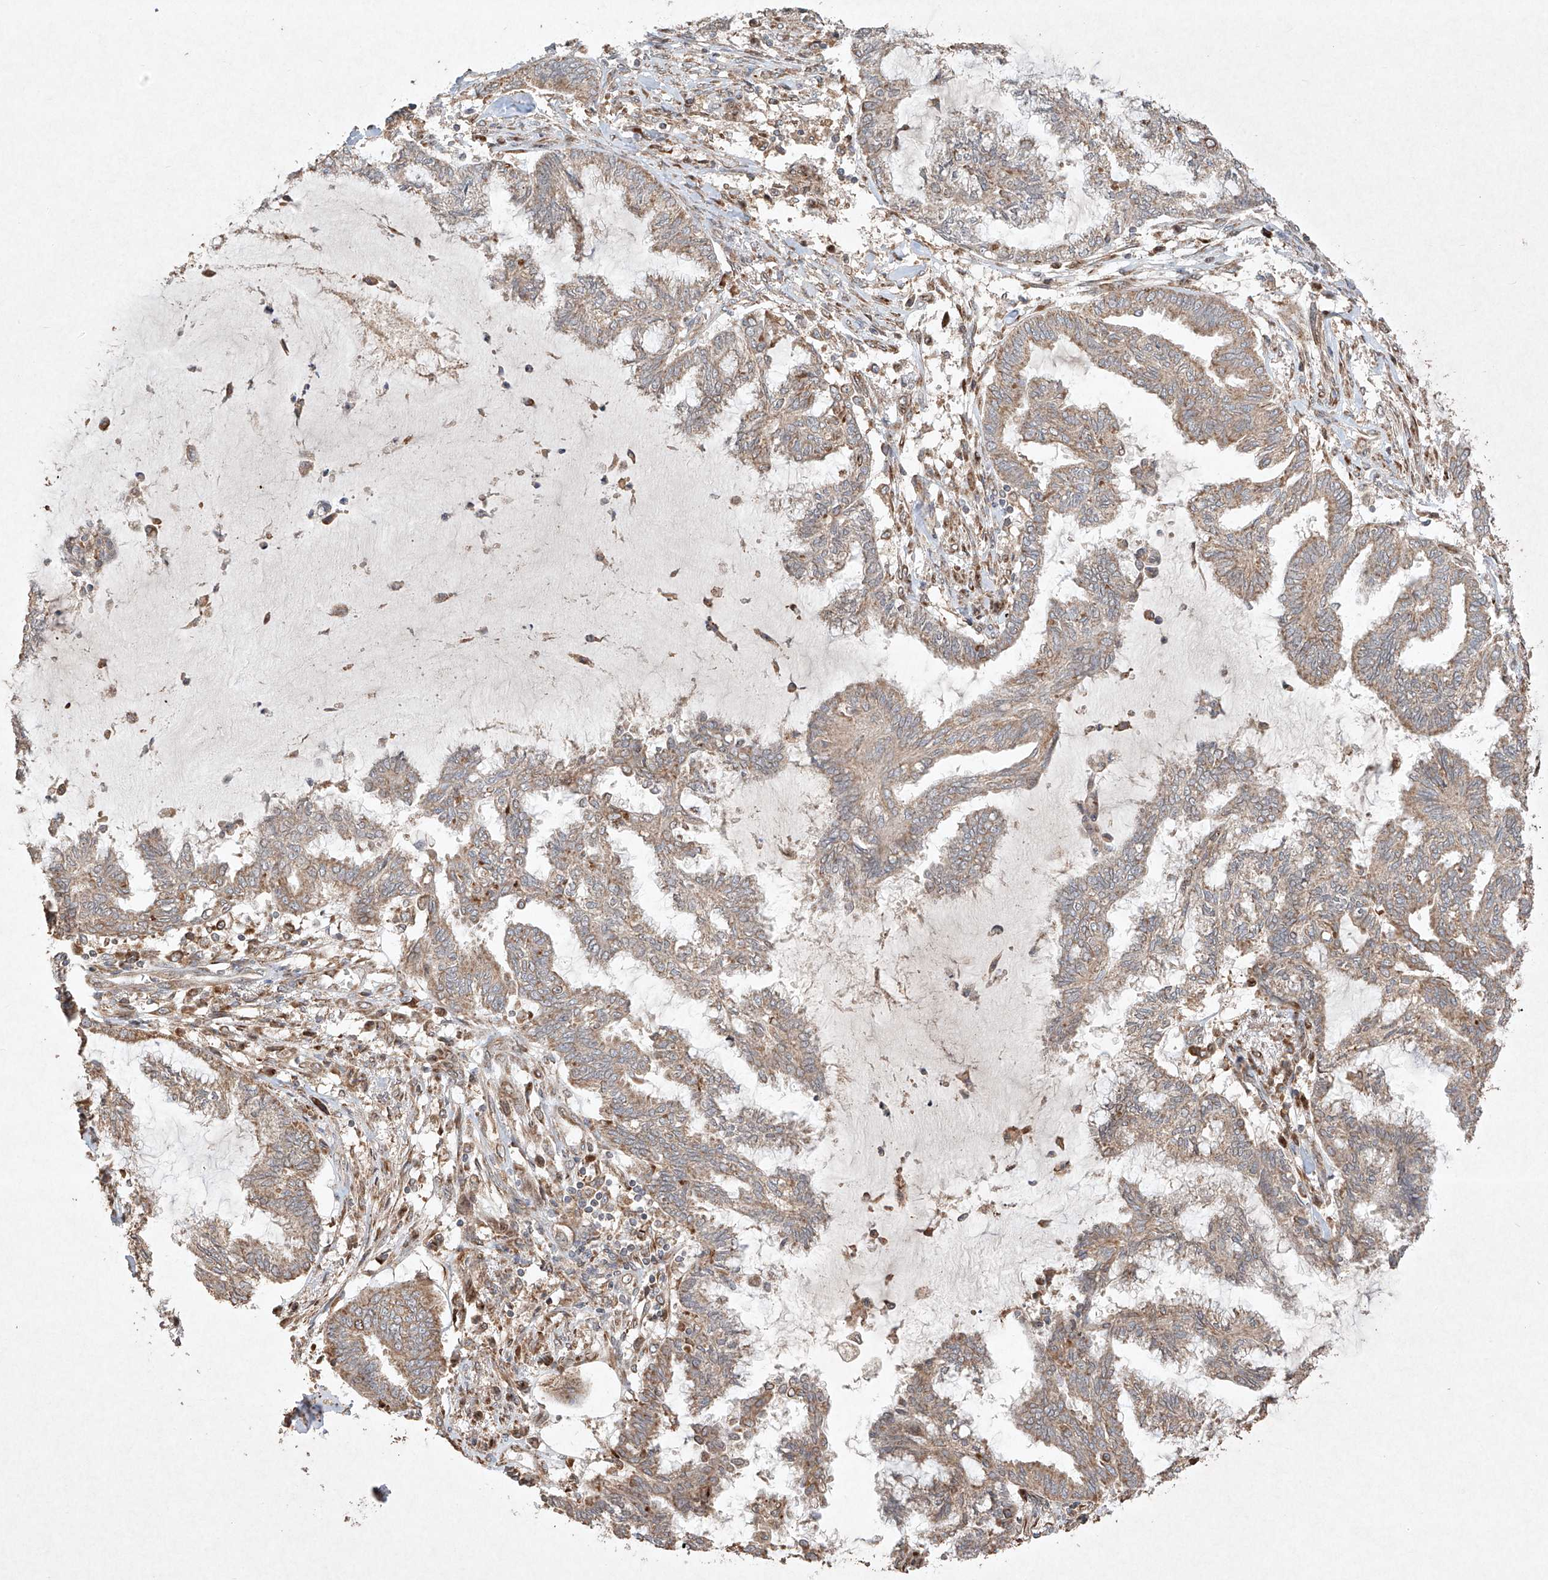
{"staining": {"intensity": "moderate", "quantity": ">75%", "location": "cytoplasmic/membranous"}, "tissue": "endometrial cancer", "cell_type": "Tumor cells", "image_type": "cancer", "snomed": [{"axis": "morphology", "description": "Adenocarcinoma, NOS"}, {"axis": "topography", "description": "Endometrium"}], "caption": "Immunohistochemical staining of adenocarcinoma (endometrial) demonstrates medium levels of moderate cytoplasmic/membranous protein positivity in about >75% of tumor cells.", "gene": "SEMA3B", "patient": {"sex": "female", "age": 86}}